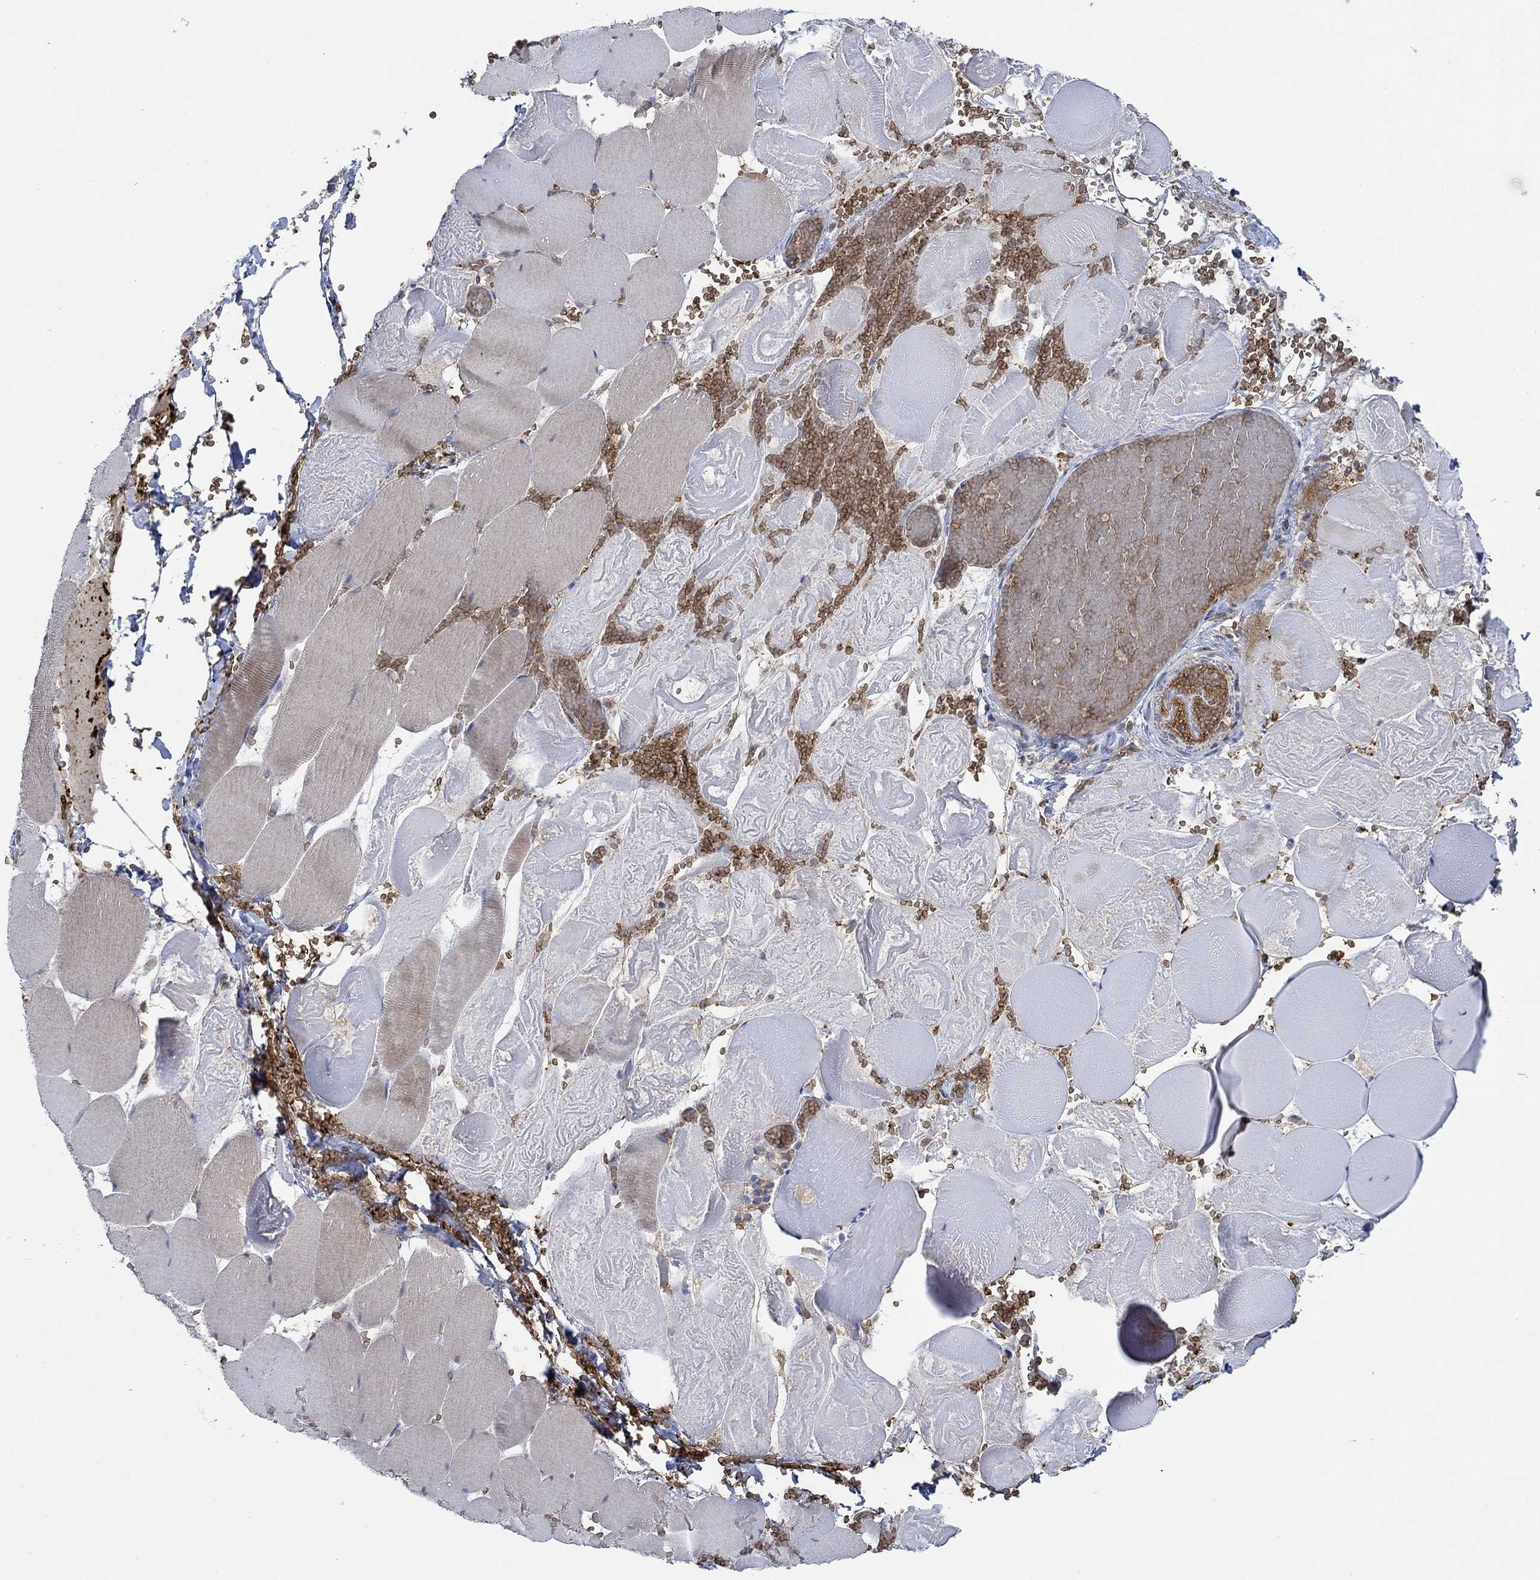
{"staining": {"intensity": "weak", "quantity": "25%-75%", "location": "cytoplasmic/membranous"}, "tissue": "skeletal muscle", "cell_type": "Myocytes", "image_type": "normal", "snomed": [{"axis": "morphology", "description": "Normal tissue, NOS"}, {"axis": "morphology", "description": "Malignant melanoma, Metastatic site"}, {"axis": "topography", "description": "Skeletal muscle"}], "caption": "Approximately 25%-75% of myocytes in unremarkable human skeletal muscle demonstrate weak cytoplasmic/membranous protein staining as visualized by brown immunohistochemical staining.", "gene": "MPP1", "patient": {"sex": "male", "age": 50}}